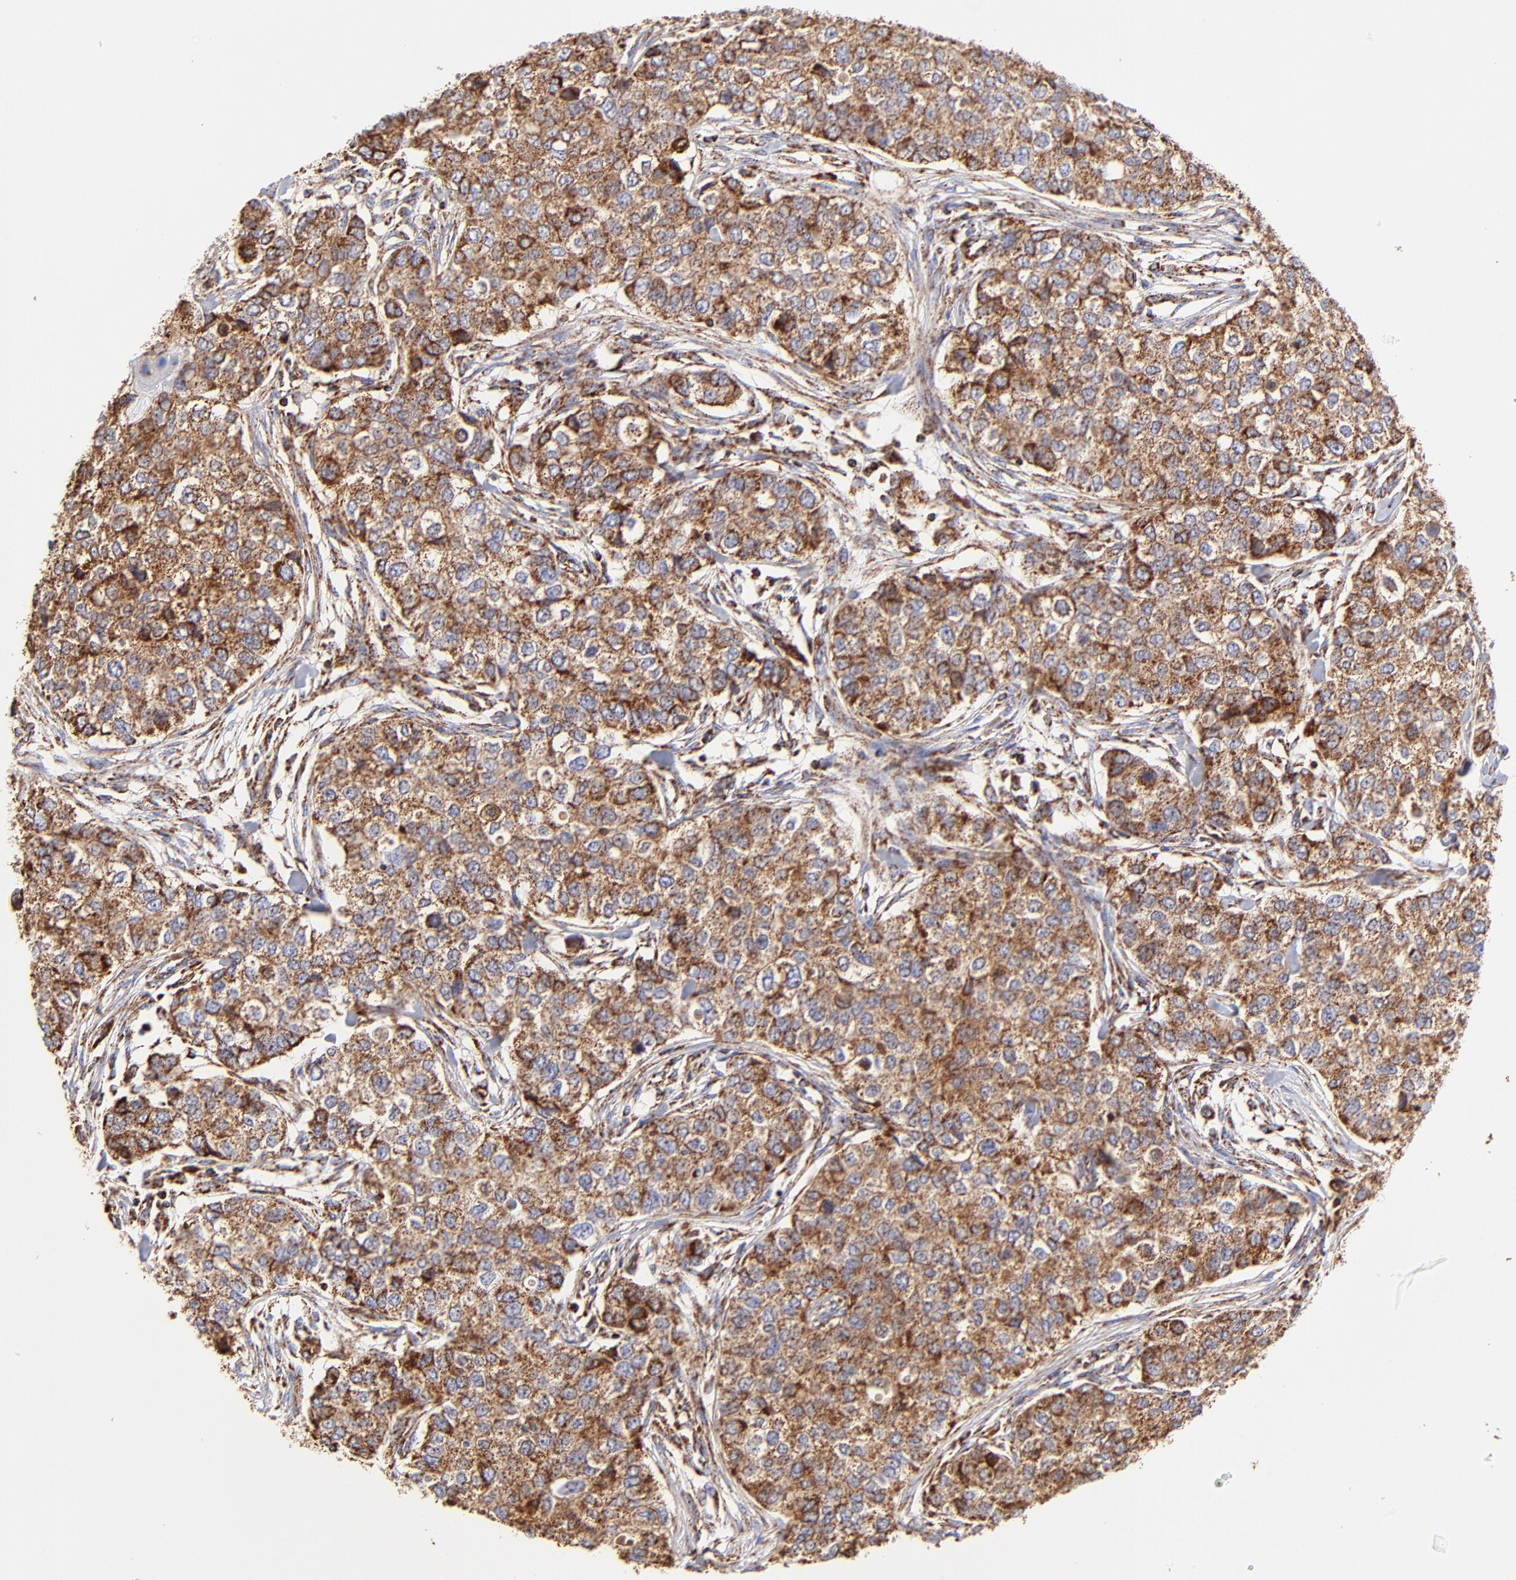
{"staining": {"intensity": "moderate", "quantity": ">75%", "location": "cytoplasmic/membranous"}, "tissue": "breast cancer", "cell_type": "Tumor cells", "image_type": "cancer", "snomed": [{"axis": "morphology", "description": "Normal tissue, NOS"}, {"axis": "morphology", "description": "Duct carcinoma"}, {"axis": "topography", "description": "Breast"}], "caption": "Tumor cells exhibit medium levels of moderate cytoplasmic/membranous staining in approximately >75% of cells in human breast cancer. The protein of interest is stained brown, and the nuclei are stained in blue (DAB (3,3'-diaminobenzidine) IHC with brightfield microscopy, high magnification).", "gene": "ECH1", "patient": {"sex": "female", "age": 49}}